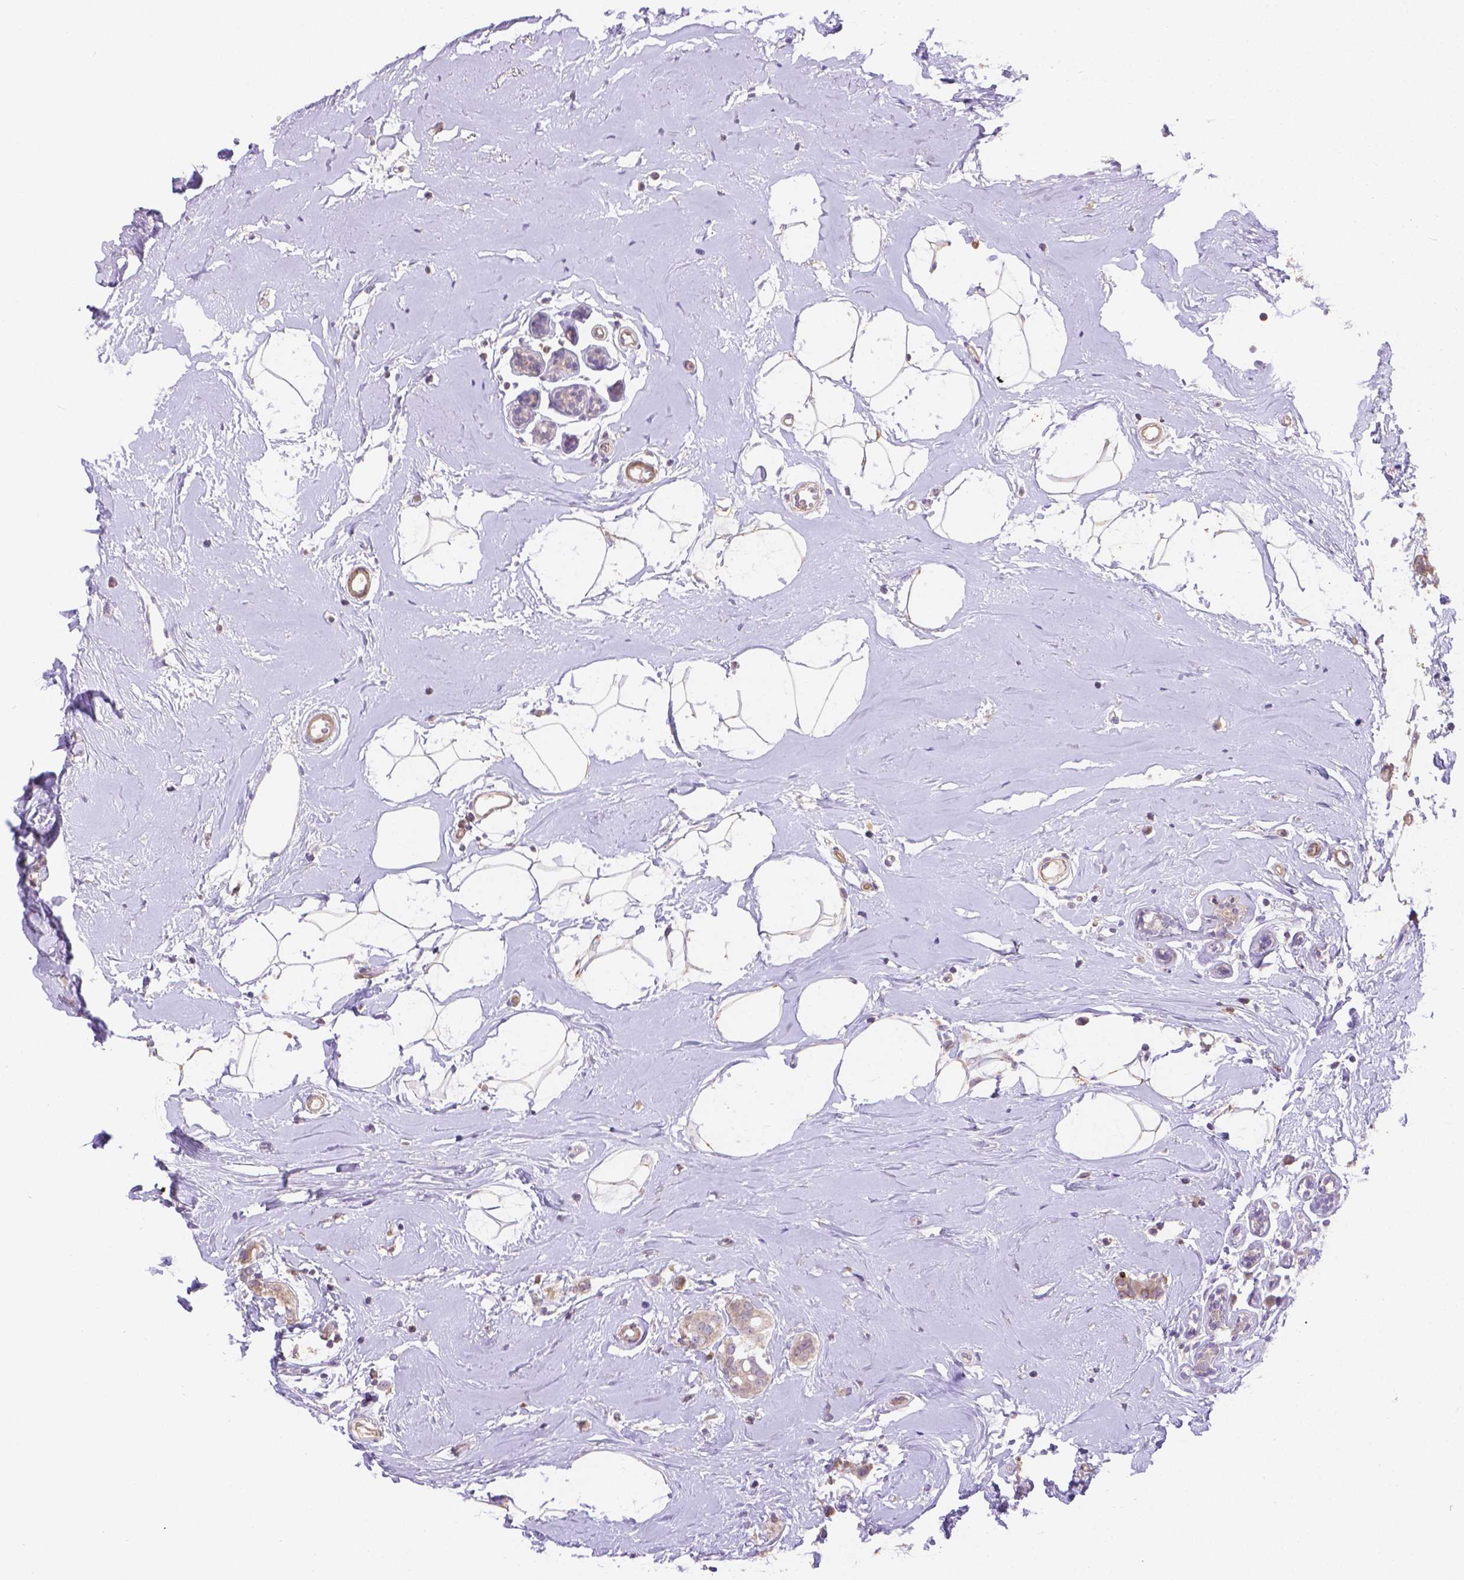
{"staining": {"intensity": "weak", "quantity": "<25%", "location": "cytoplasmic/membranous"}, "tissue": "breast cancer", "cell_type": "Tumor cells", "image_type": "cancer", "snomed": [{"axis": "morphology", "description": "Duct carcinoma"}, {"axis": "topography", "description": "Breast"}], "caption": "Immunohistochemistry histopathology image of neoplastic tissue: human breast cancer (intraductal carcinoma) stained with DAB displays no significant protein expression in tumor cells.", "gene": "NXPE2", "patient": {"sex": "female", "age": 40}}